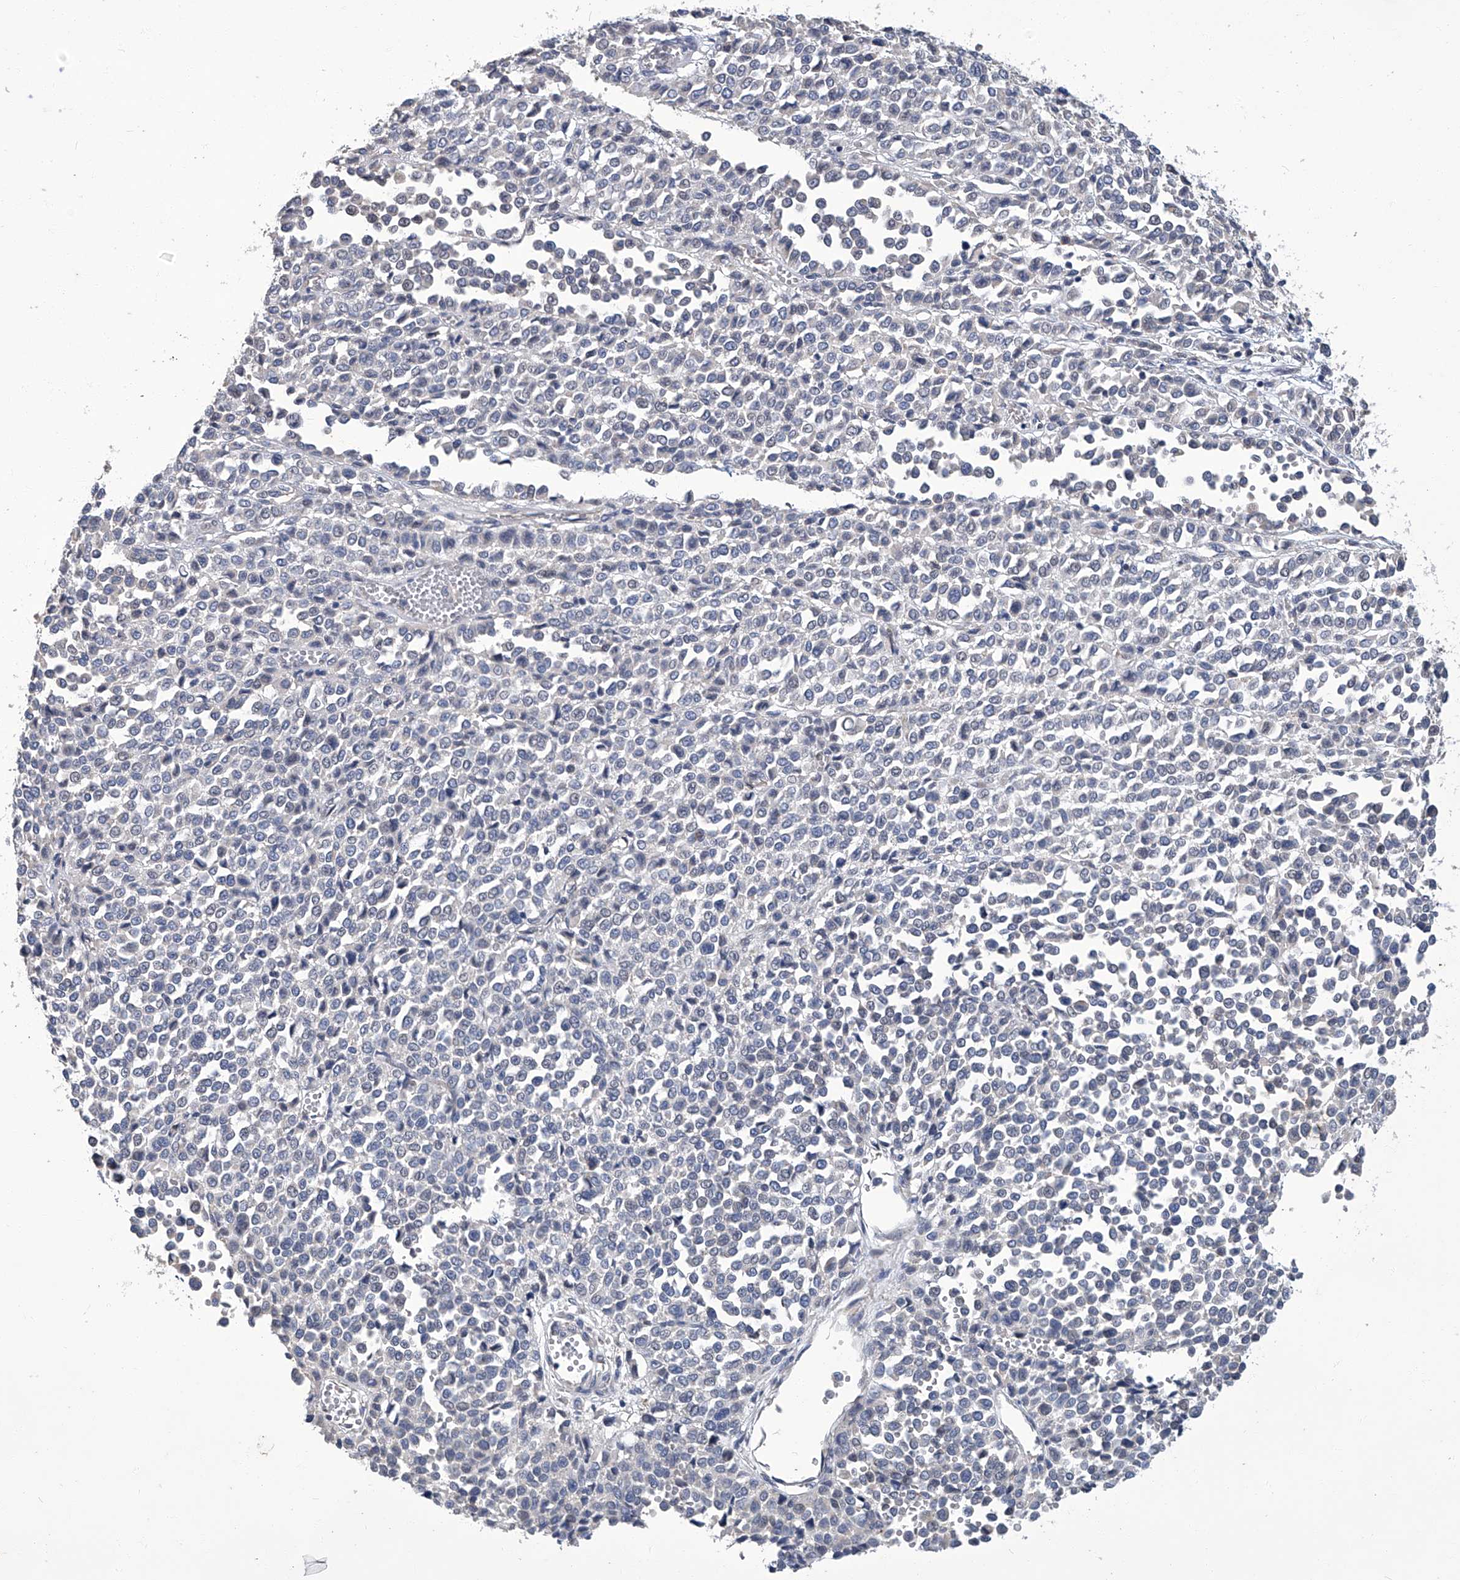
{"staining": {"intensity": "negative", "quantity": "none", "location": "none"}, "tissue": "melanoma", "cell_type": "Tumor cells", "image_type": "cancer", "snomed": [{"axis": "morphology", "description": "Malignant melanoma, Metastatic site"}, {"axis": "topography", "description": "Pancreas"}], "caption": "High power microscopy image of an immunohistochemistry (IHC) micrograph of melanoma, revealing no significant staining in tumor cells.", "gene": "TGFBR1", "patient": {"sex": "female", "age": 30}}